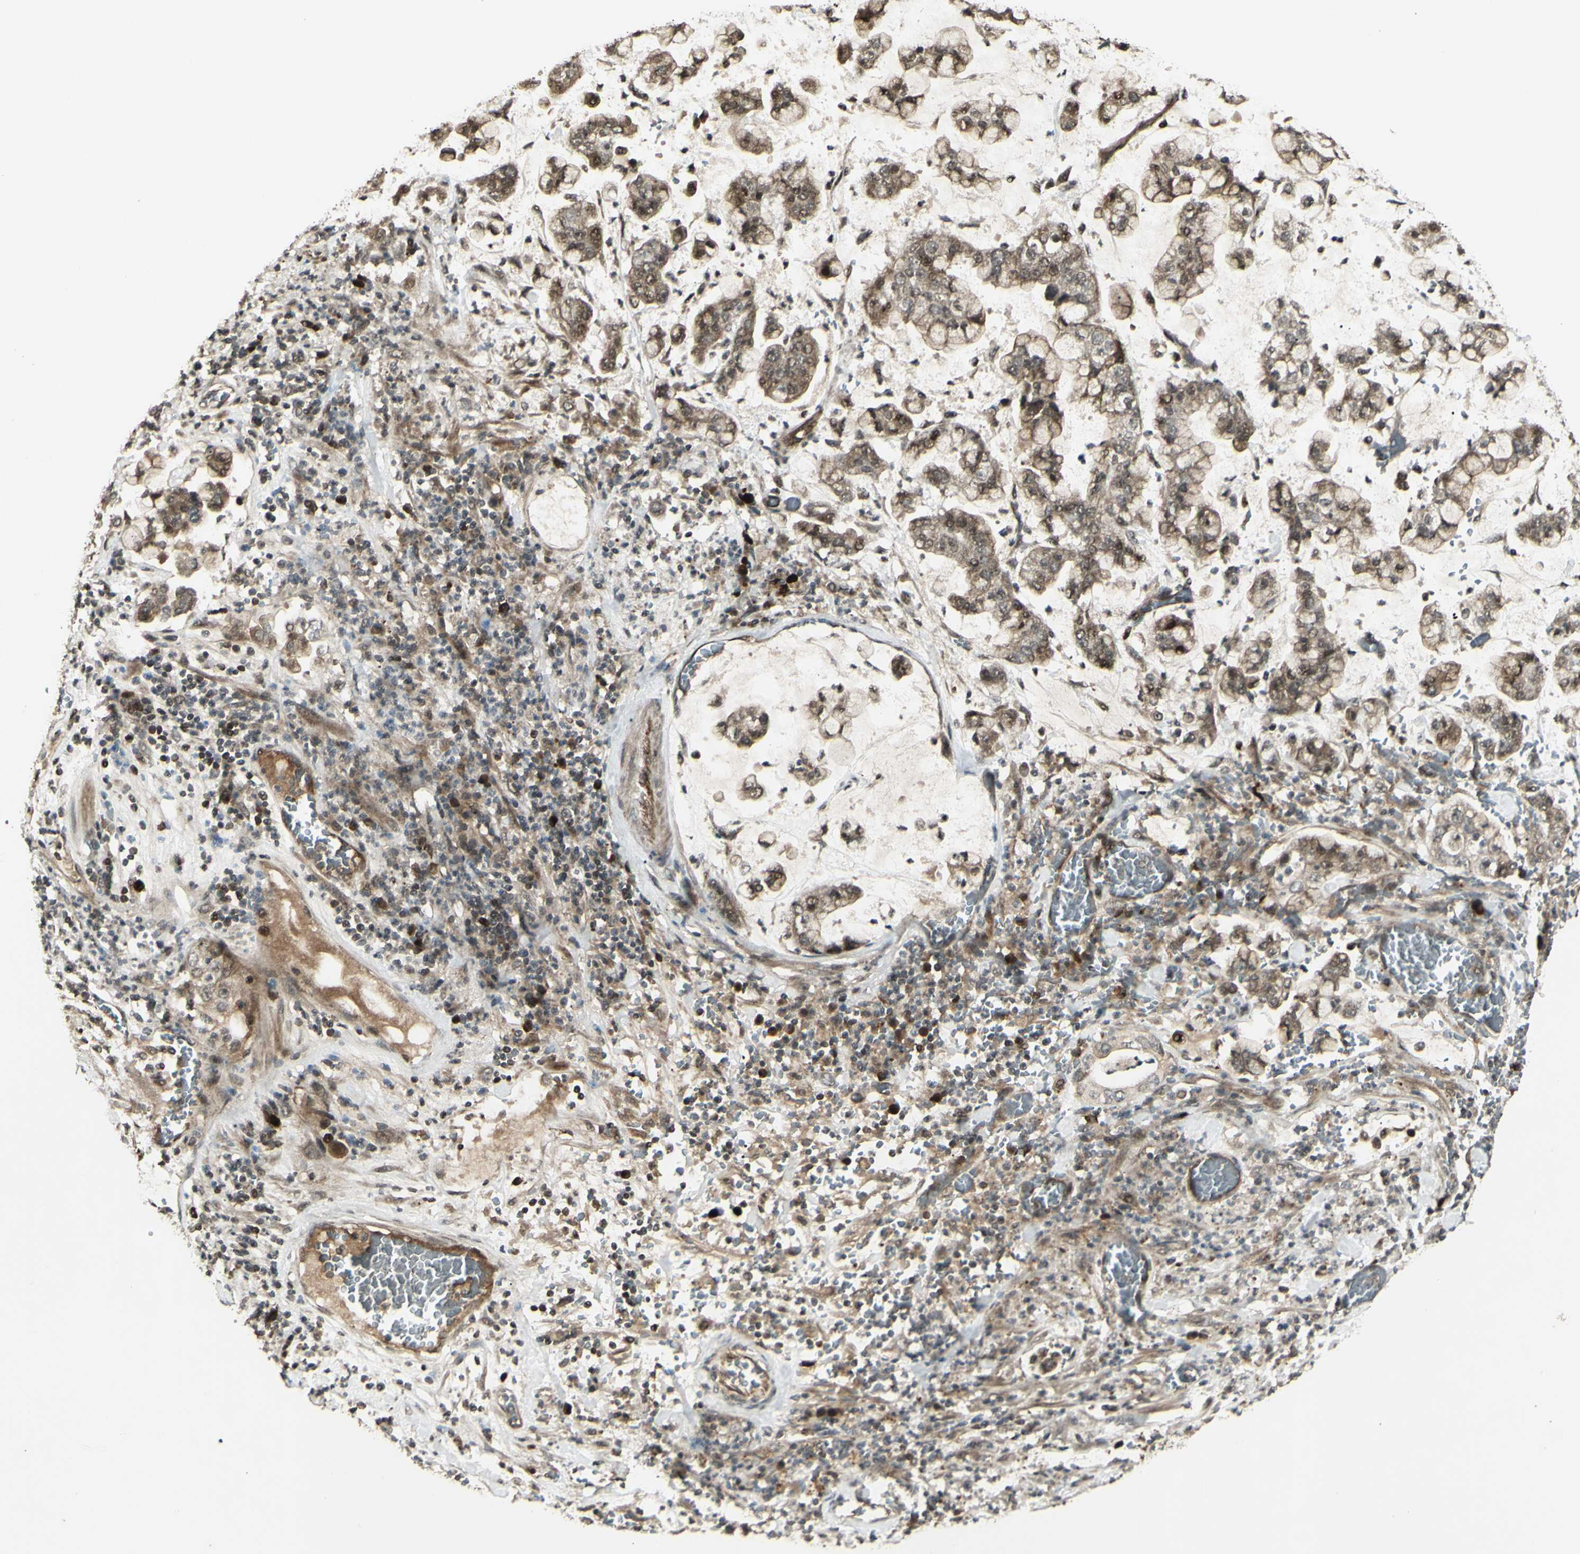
{"staining": {"intensity": "weak", "quantity": ">75%", "location": "cytoplasmic/membranous"}, "tissue": "stomach cancer", "cell_type": "Tumor cells", "image_type": "cancer", "snomed": [{"axis": "morphology", "description": "Normal tissue, NOS"}, {"axis": "morphology", "description": "Adenocarcinoma, NOS"}, {"axis": "topography", "description": "Stomach, upper"}, {"axis": "topography", "description": "Stomach"}], "caption": "Human adenocarcinoma (stomach) stained with a brown dye reveals weak cytoplasmic/membranous positive staining in approximately >75% of tumor cells.", "gene": "BLNK", "patient": {"sex": "male", "age": 76}}